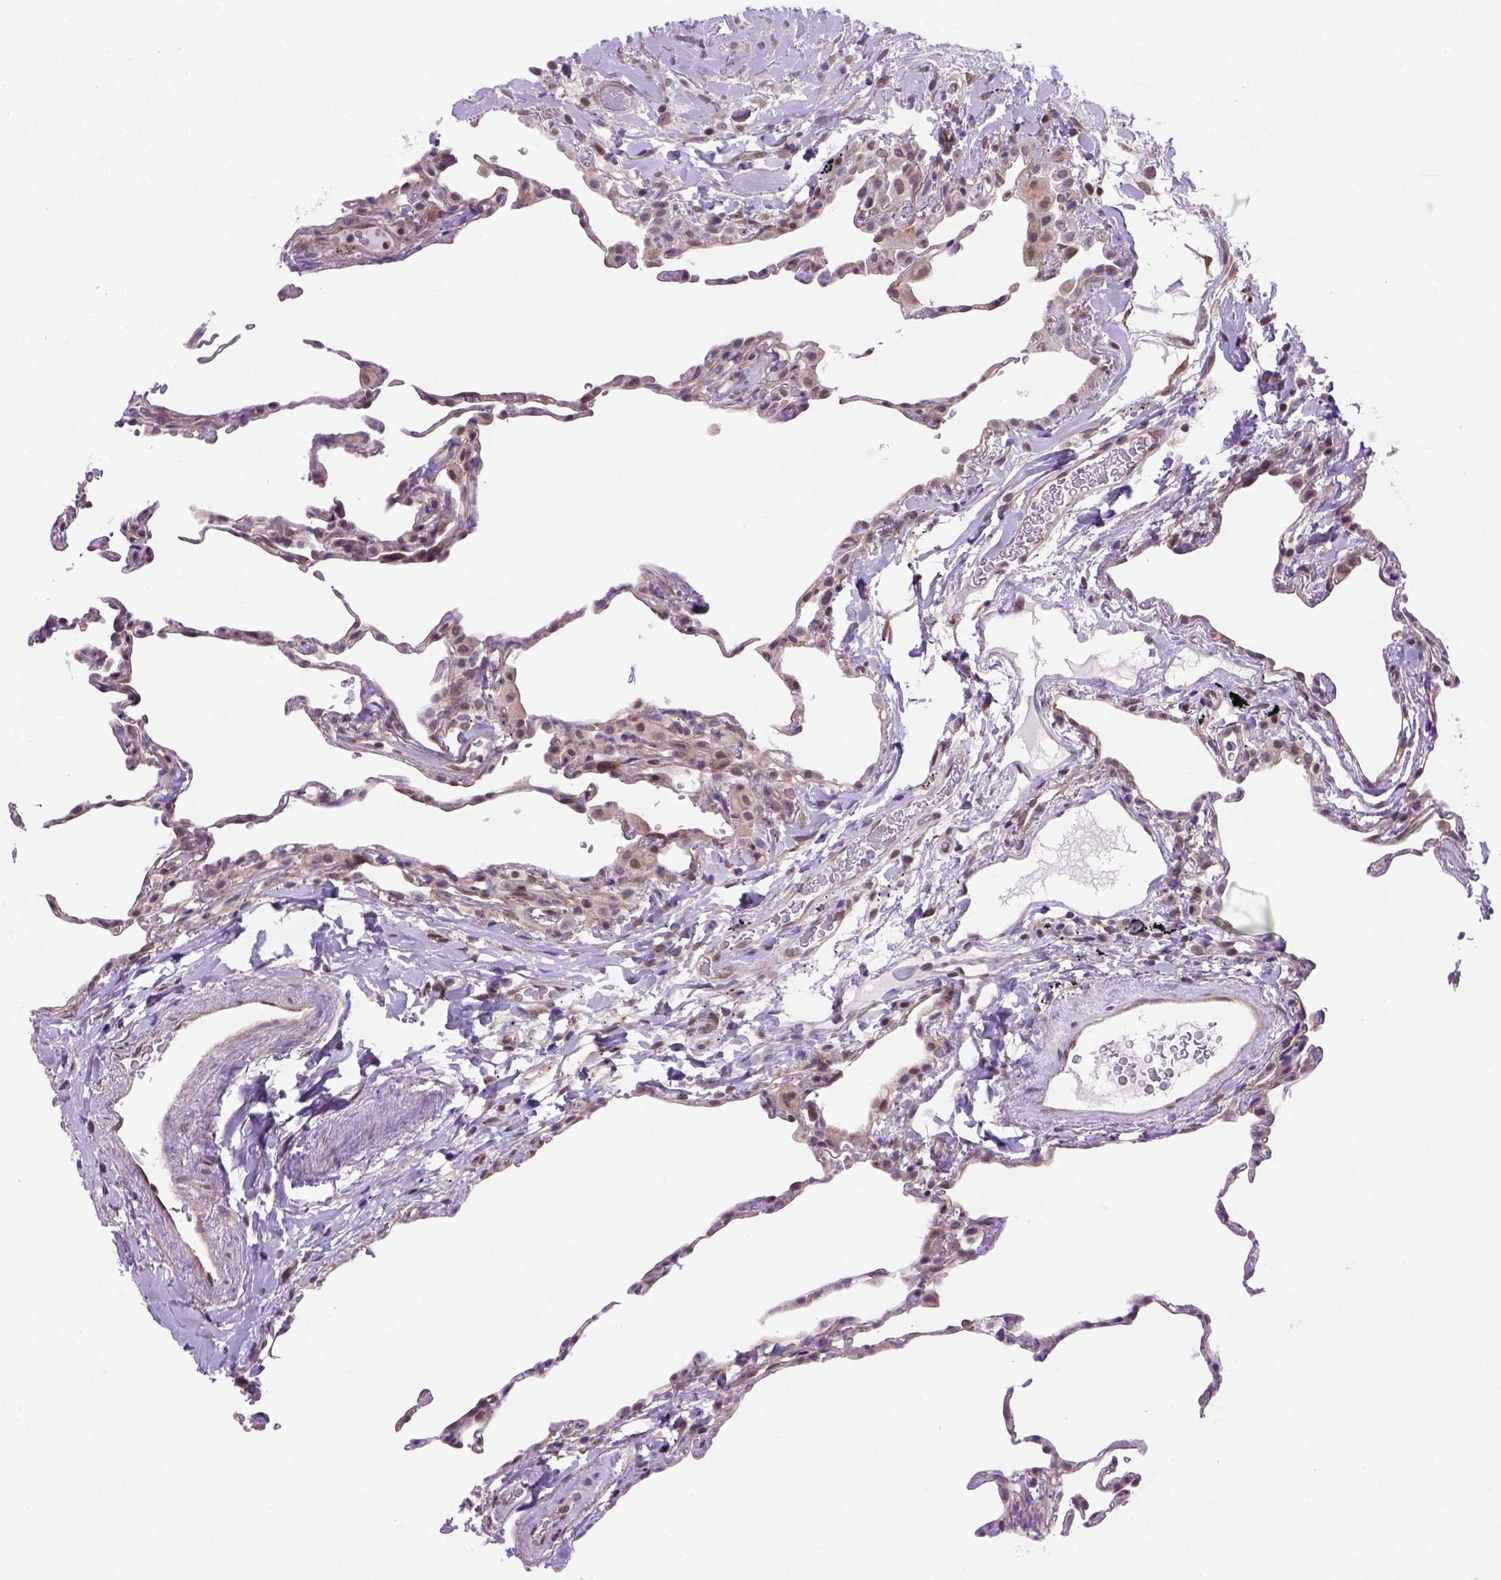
{"staining": {"intensity": "negative", "quantity": "none", "location": "none"}, "tissue": "lung", "cell_type": "Alveolar cells", "image_type": "normal", "snomed": [{"axis": "morphology", "description": "Normal tissue, NOS"}, {"axis": "topography", "description": "Lung"}], "caption": "IHC micrograph of normal human lung stained for a protein (brown), which displays no positivity in alveolar cells.", "gene": "MGMT", "patient": {"sex": "female", "age": 57}}